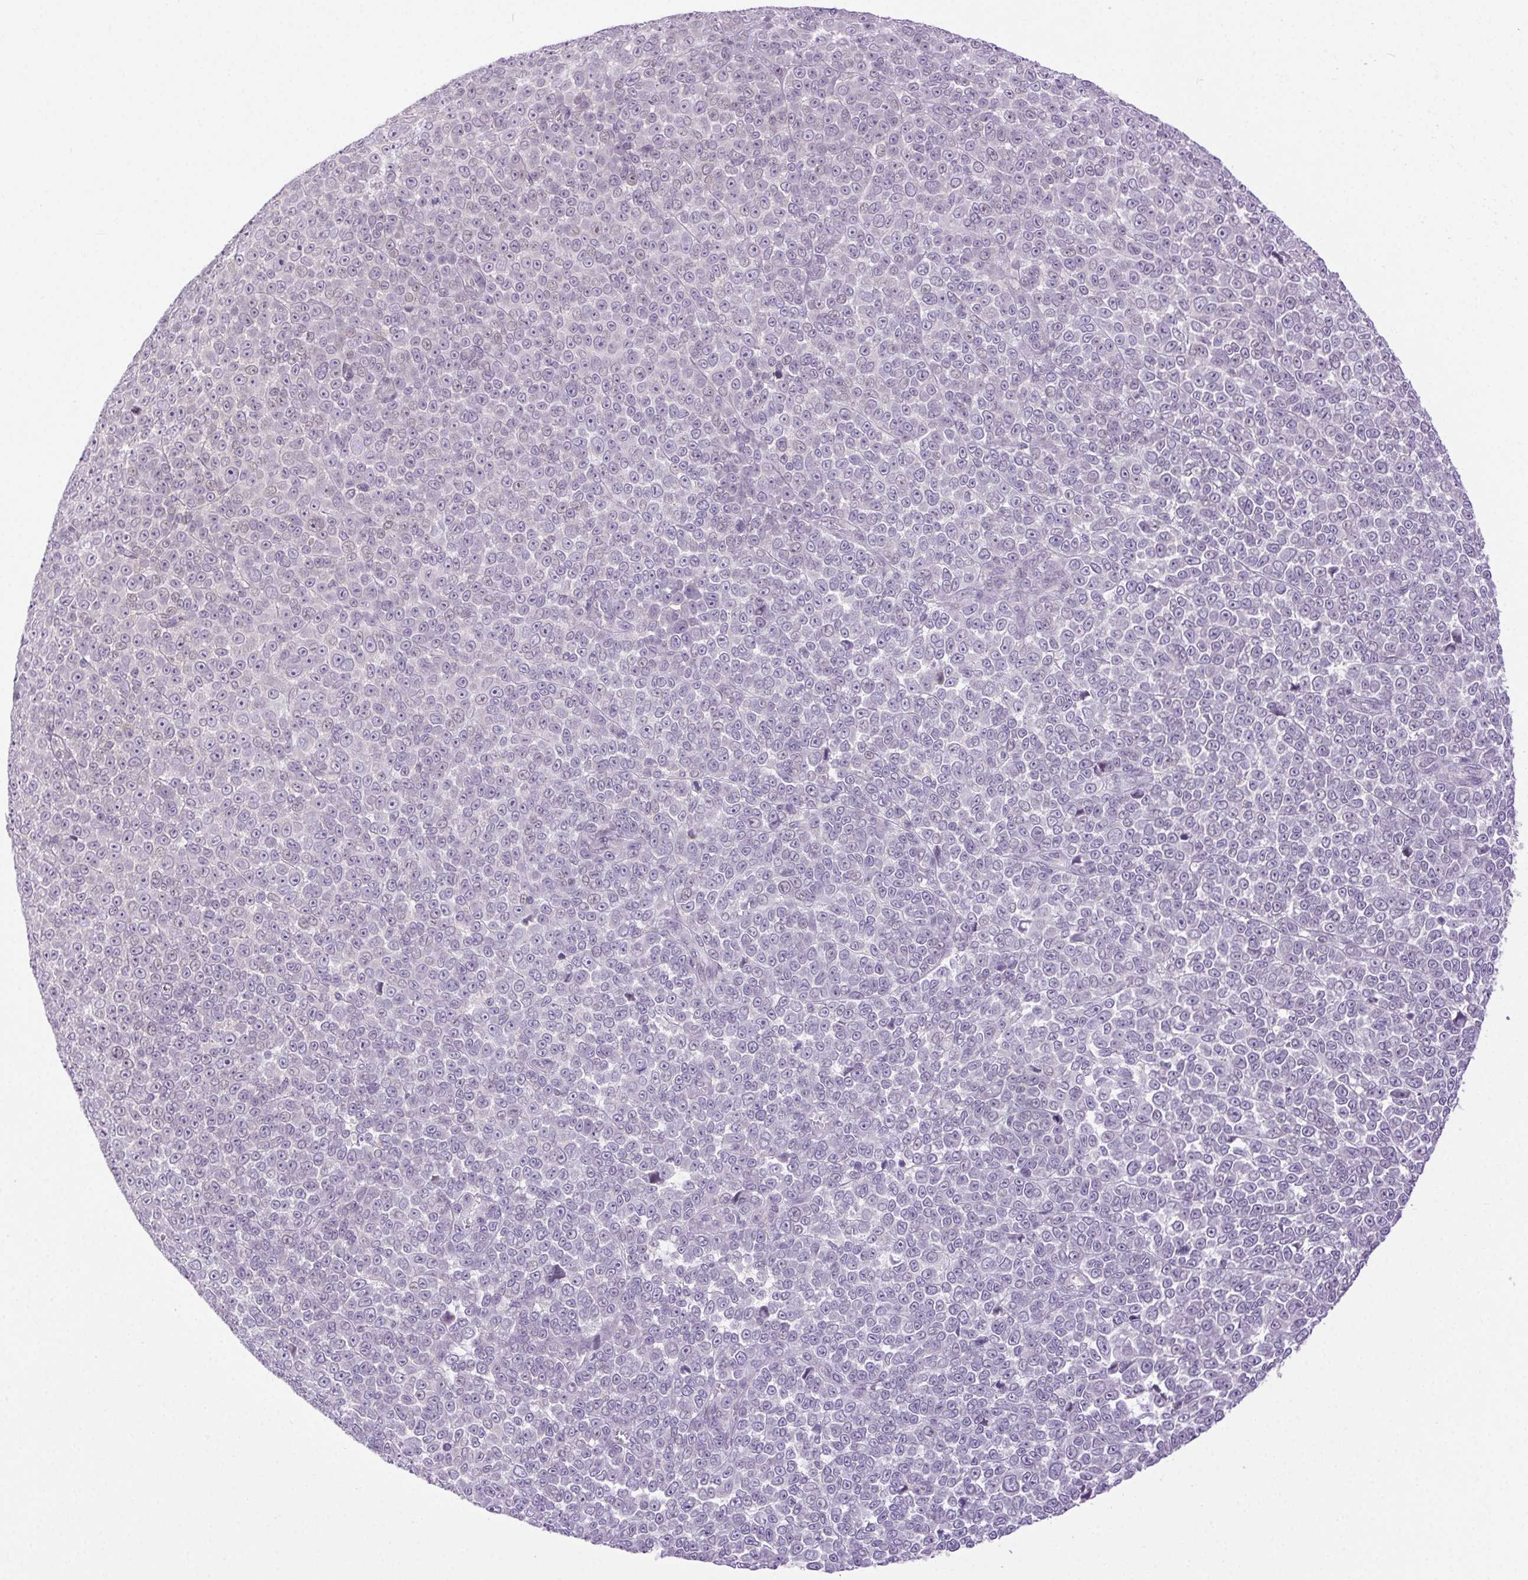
{"staining": {"intensity": "negative", "quantity": "none", "location": "none"}, "tissue": "melanoma", "cell_type": "Tumor cells", "image_type": "cancer", "snomed": [{"axis": "morphology", "description": "Malignant melanoma, NOS"}, {"axis": "topography", "description": "Skin"}], "caption": "The micrograph displays no staining of tumor cells in malignant melanoma.", "gene": "SYT11", "patient": {"sex": "female", "age": 95}}